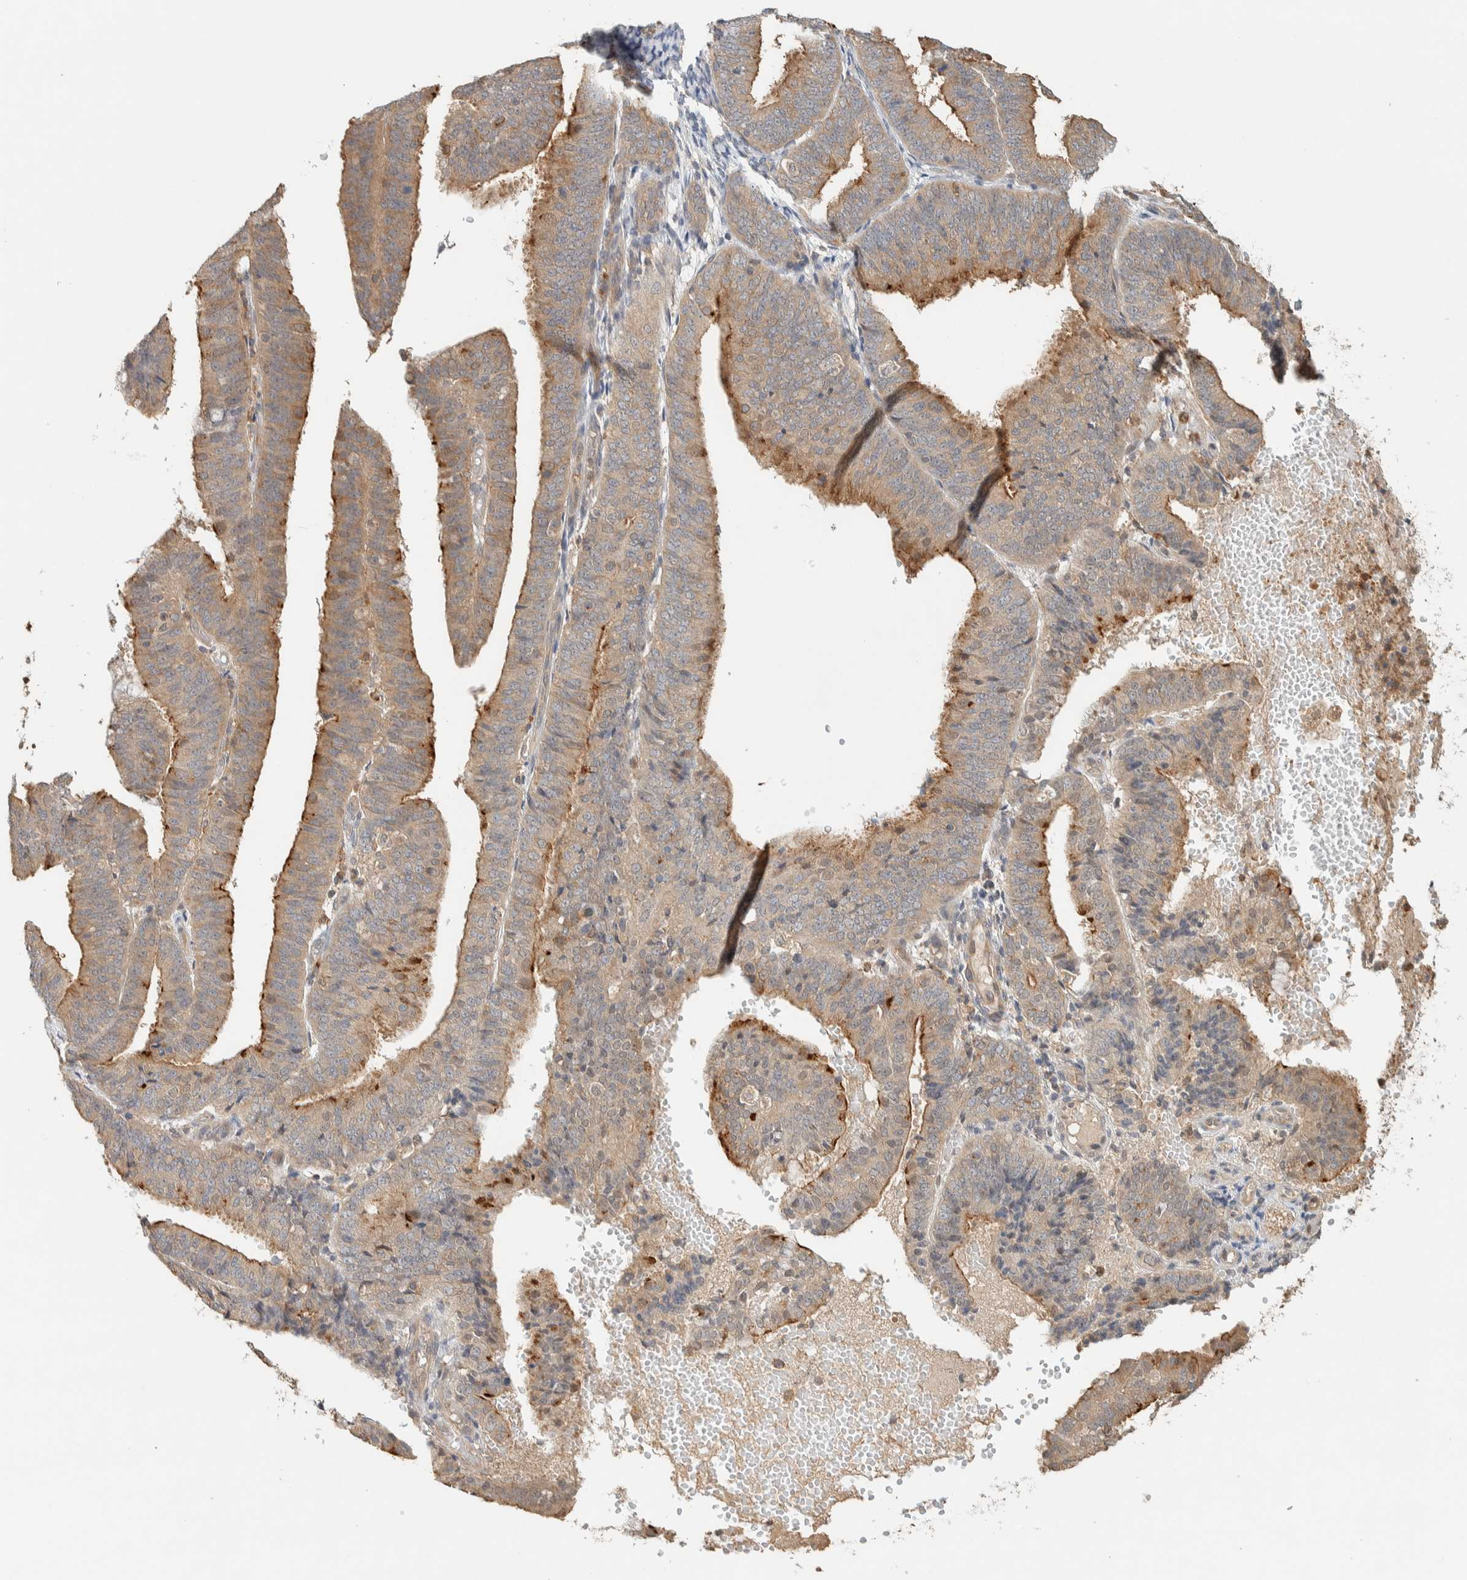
{"staining": {"intensity": "moderate", "quantity": "25%-75%", "location": "cytoplasmic/membranous"}, "tissue": "endometrial cancer", "cell_type": "Tumor cells", "image_type": "cancer", "snomed": [{"axis": "morphology", "description": "Adenocarcinoma, NOS"}, {"axis": "topography", "description": "Endometrium"}], "caption": "About 25%-75% of tumor cells in endometrial cancer show moderate cytoplasmic/membranous protein expression as visualized by brown immunohistochemical staining.", "gene": "RAB11FIP1", "patient": {"sex": "female", "age": 63}}